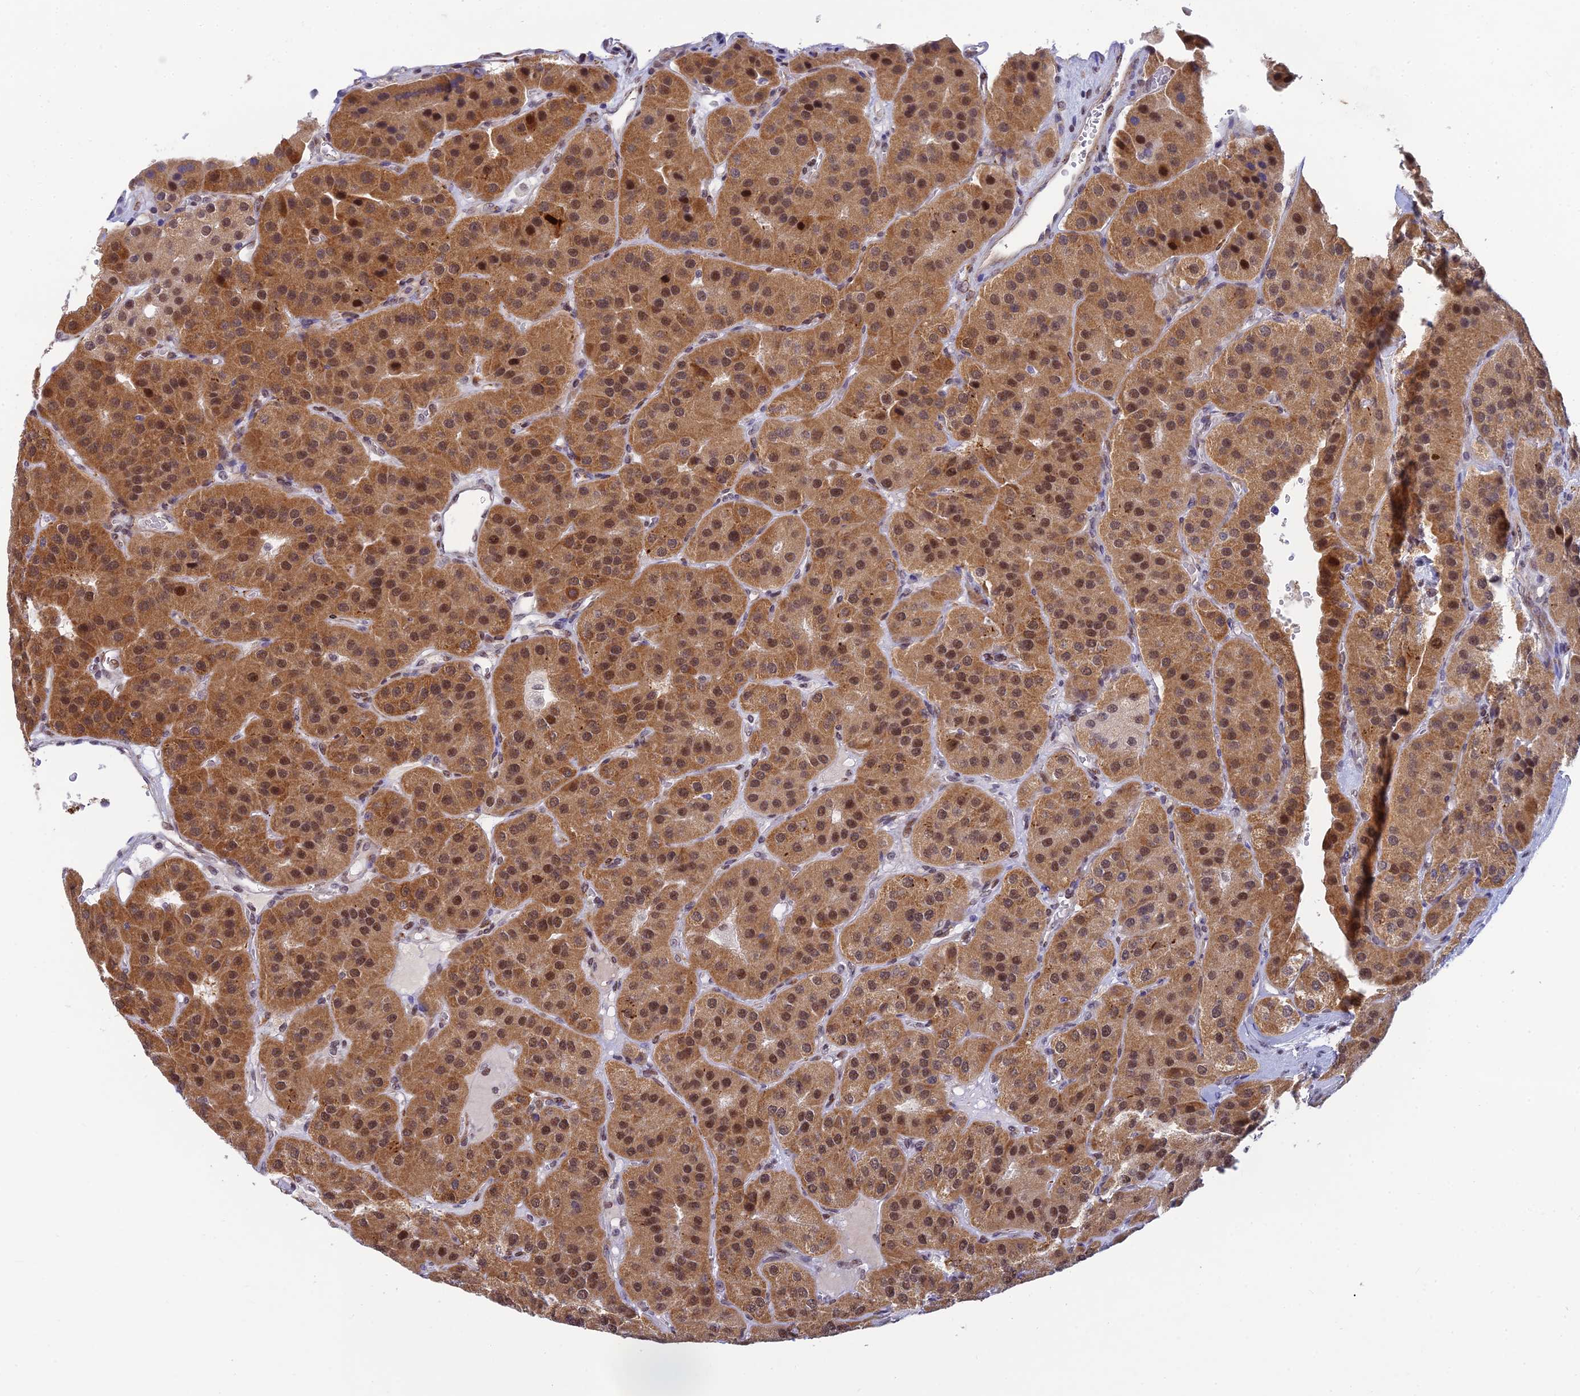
{"staining": {"intensity": "moderate", "quantity": ">75%", "location": "cytoplasmic/membranous,nuclear"}, "tissue": "parathyroid gland", "cell_type": "Glandular cells", "image_type": "normal", "snomed": [{"axis": "morphology", "description": "Normal tissue, NOS"}, {"axis": "morphology", "description": "Adenoma, NOS"}, {"axis": "topography", "description": "Parathyroid gland"}], "caption": "DAB (3,3'-diaminobenzidine) immunohistochemical staining of normal parathyroid gland shows moderate cytoplasmic/membranous,nuclear protein expression in approximately >75% of glandular cells. Nuclei are stained in blue.", "gene": "CLK4", "patient": {"sex": "female", "age": 86}}